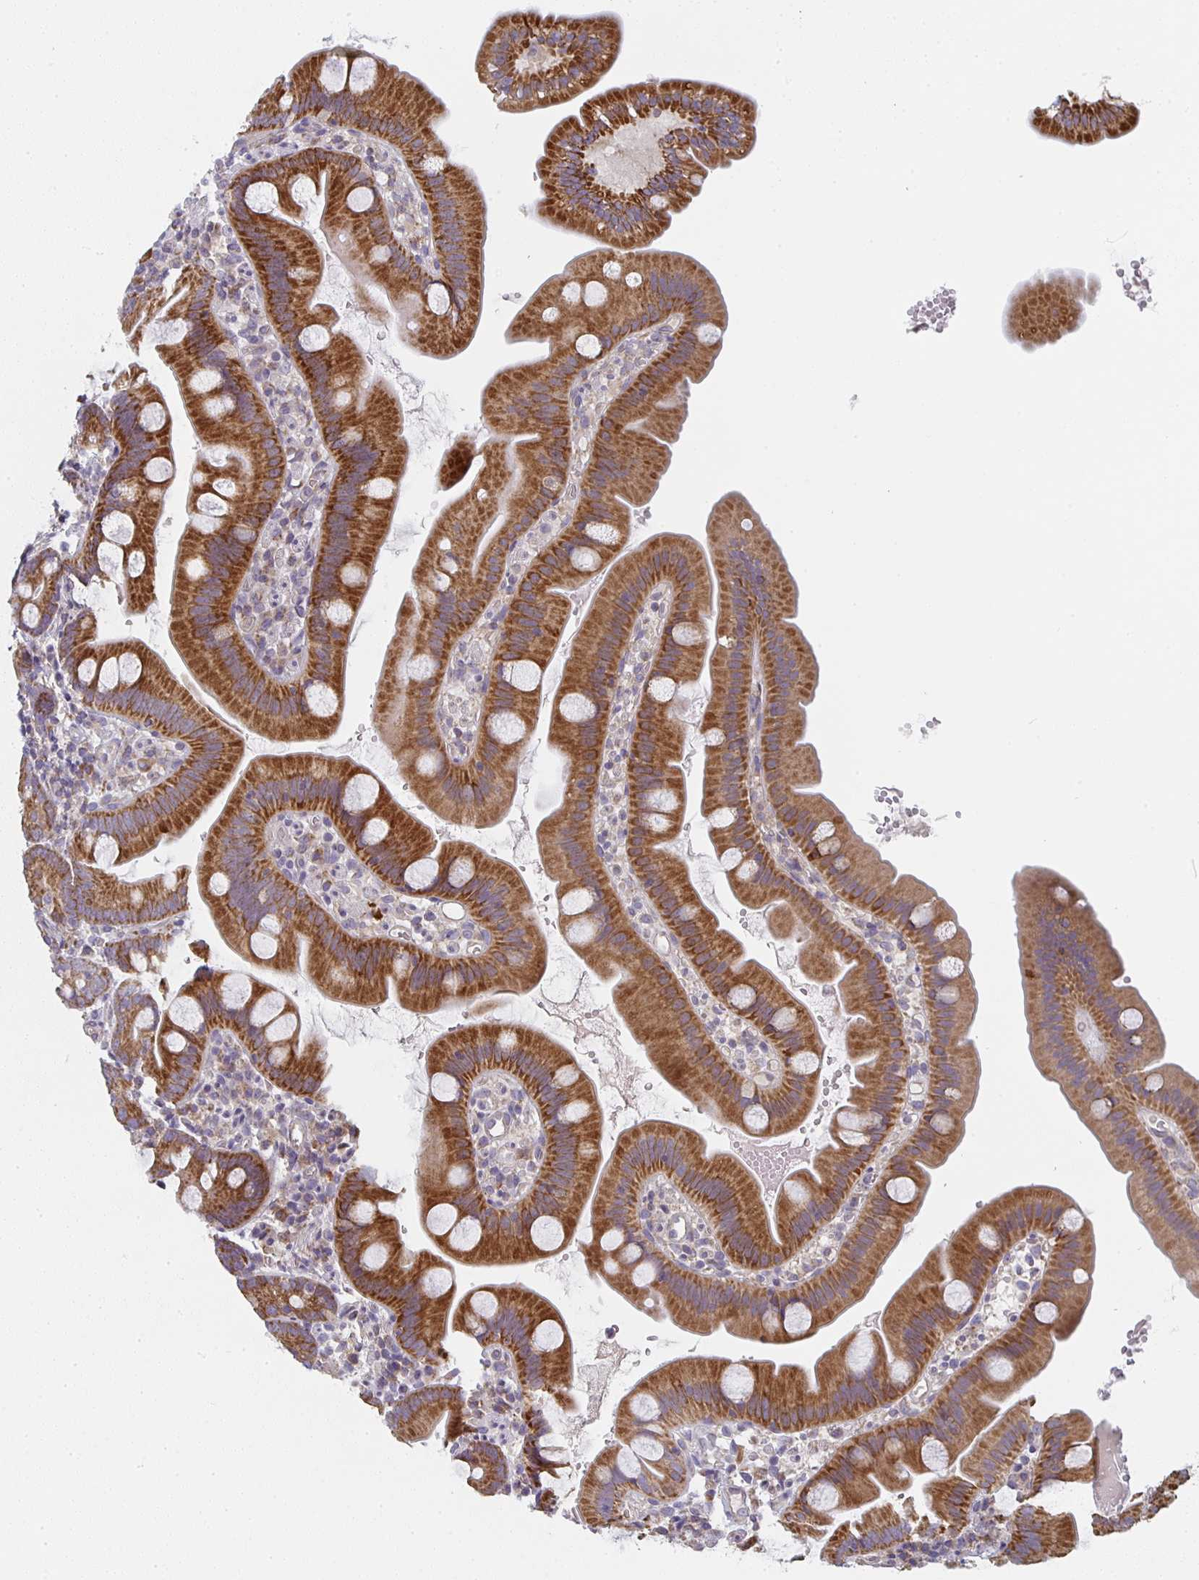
{"staining": {"intensity": "strong", "quantity": ">75%", "location": "cytoplasmic/membranous"}, "tissue": "small intestine", "cell_type": "Glandular cells", "image_type": "normal", "snomed": [{"axis": "morphology", "description": "Normal tissue, NOS"}, {"axis": "topography", "description": "Small intestine"}], "caption": "Immunohistochemistry (IHC) image of unremarkable human small intestine stained for a protein (brown), which displays high levels of strong cytoplasmic/membranous positivity in approximately >75% of glandular cells.", "gene": "CTHRC1", "patient": {"sex": "female", "age": 68}}